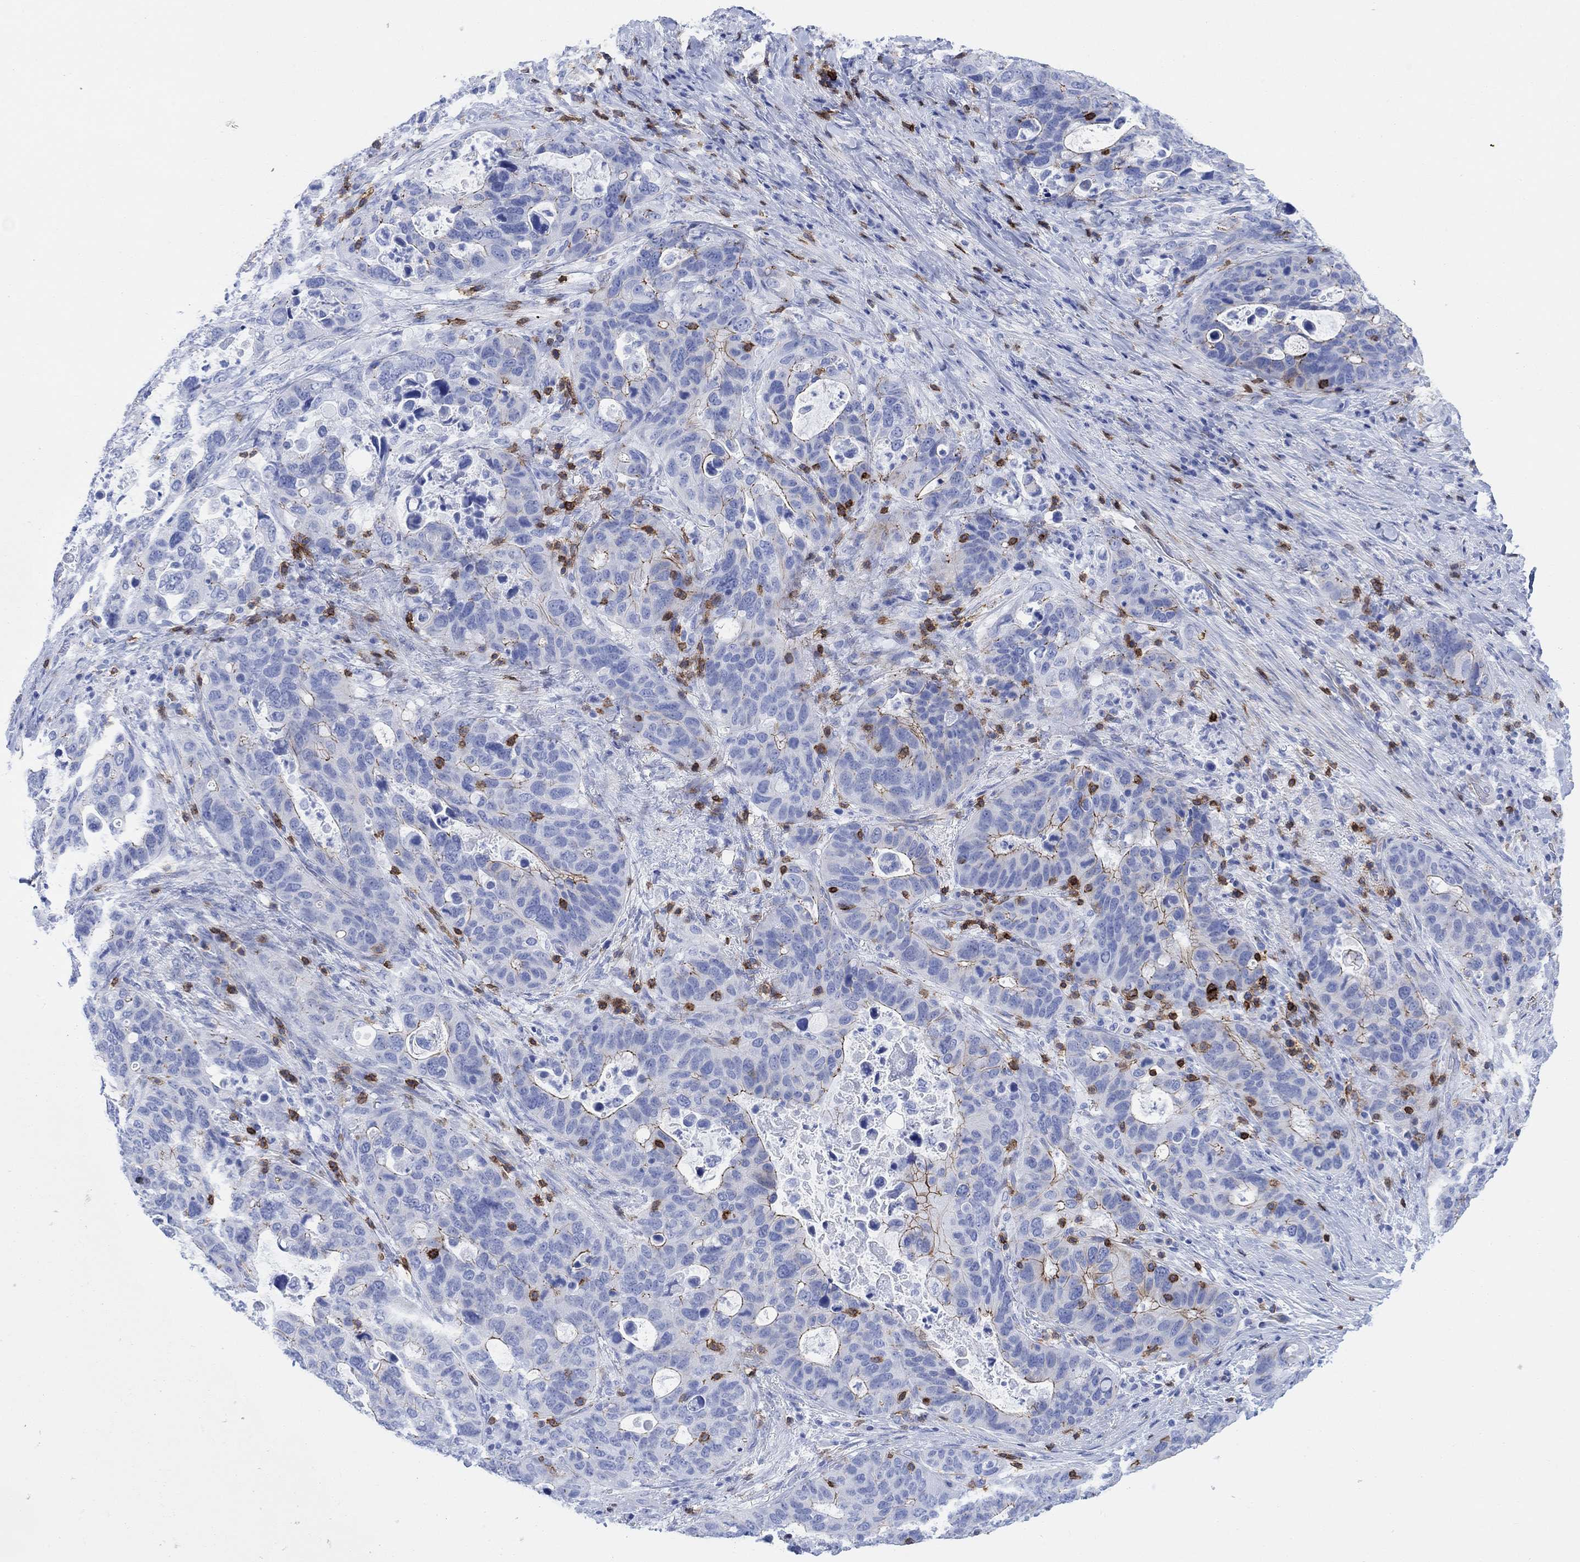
{"staining": {"intensity": "moderate", "quantity": "<25%", "location": "cytoplasmic/membranous"}, "tissue": "stomach cancer", "cell_type": "Tumor cells", "image_type": "cancer", "snomed": [{"axis": "morphology", "description": "Adenocarcinoma, NOS"}, {"axis": "topography", "description": "Stomach"}], "caption": "Human stomach adenocarcinoma stained for a protein (brown) displays moderate cytoplasmic/membranous positive staining in about <25% of tumor cells.", "gene": "GPR65", "patient": {"sex": "male", "age": 54}}